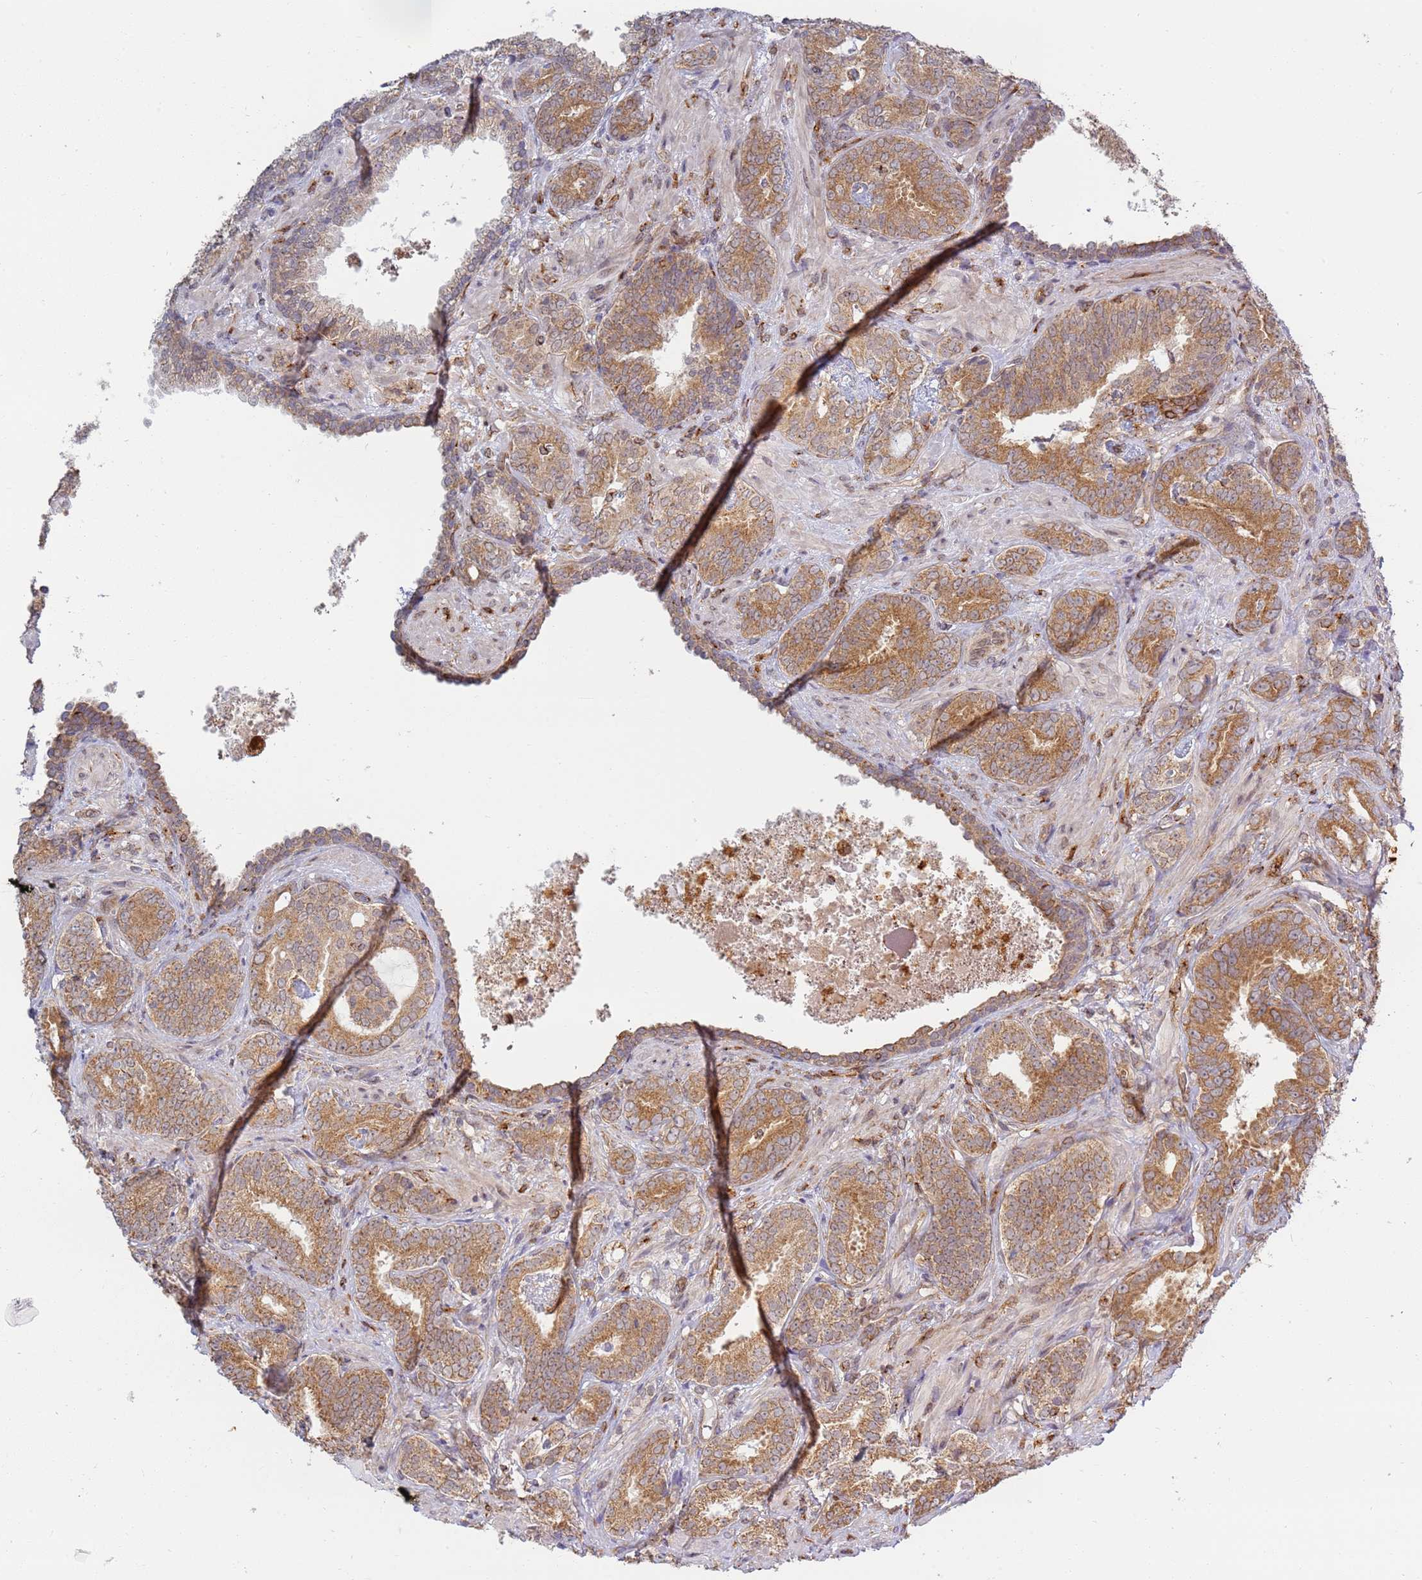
{"staining": {"intensity": "moderate", "quantity": ">75%", "location": "cytoplasmic/membranous"}, "tissue": "prostate cancer", "cell_type": "Tumor cells", "image_type": "cancer", "snomed": [{"axis": "morphology", "description": "Adenocarcinoma, High grade"}, {"axis": "topography", "description": "Prostate"}], "caption": "Human prostate high-grade adenocarcinoma stained for a protein (brown) shows moderate cytoplasmic/membranous positive expression in approximately >75% of tumor cells.", "gene": "CEP170", "patient": {"sex": "male", "age": 71}}